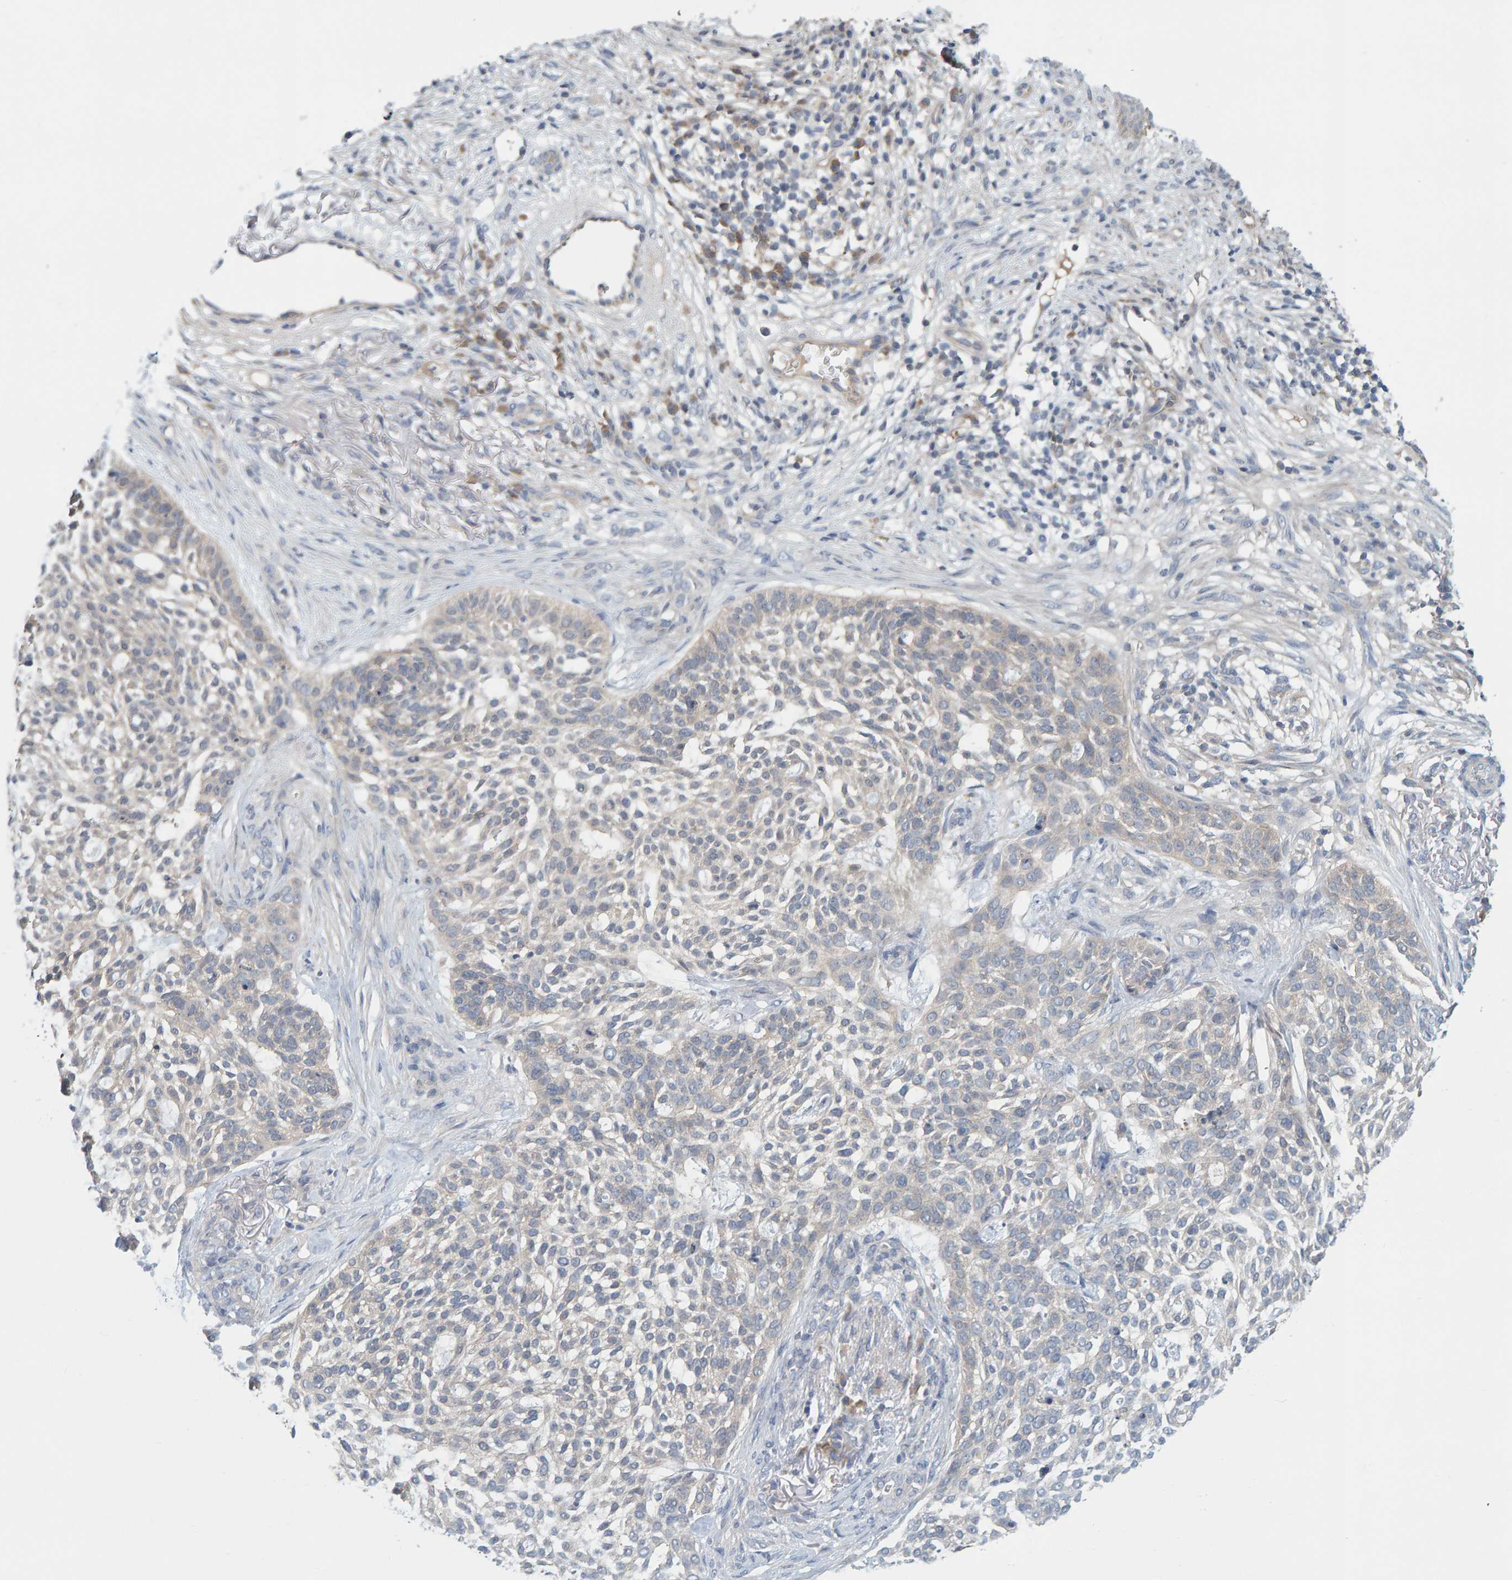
{"staining": {"intensity": "weak", "quantity": "<25%", "location": "cytoplasmic/membranous"}, "tissue": "skin cancer", "cell_type": "Tumor cells", "image_type": "cancer", "snomed": [{"axis": "morphology", "description": "Basal cell carcinoma"}, {"axis": "topography", "description": "Skin"}], "caption": "Immunohistochemistry of human skin cancer exhibits no positivity in tumor cells.", "gene": "TATDN1", "patient": {"sex": "female", "age": 64}}